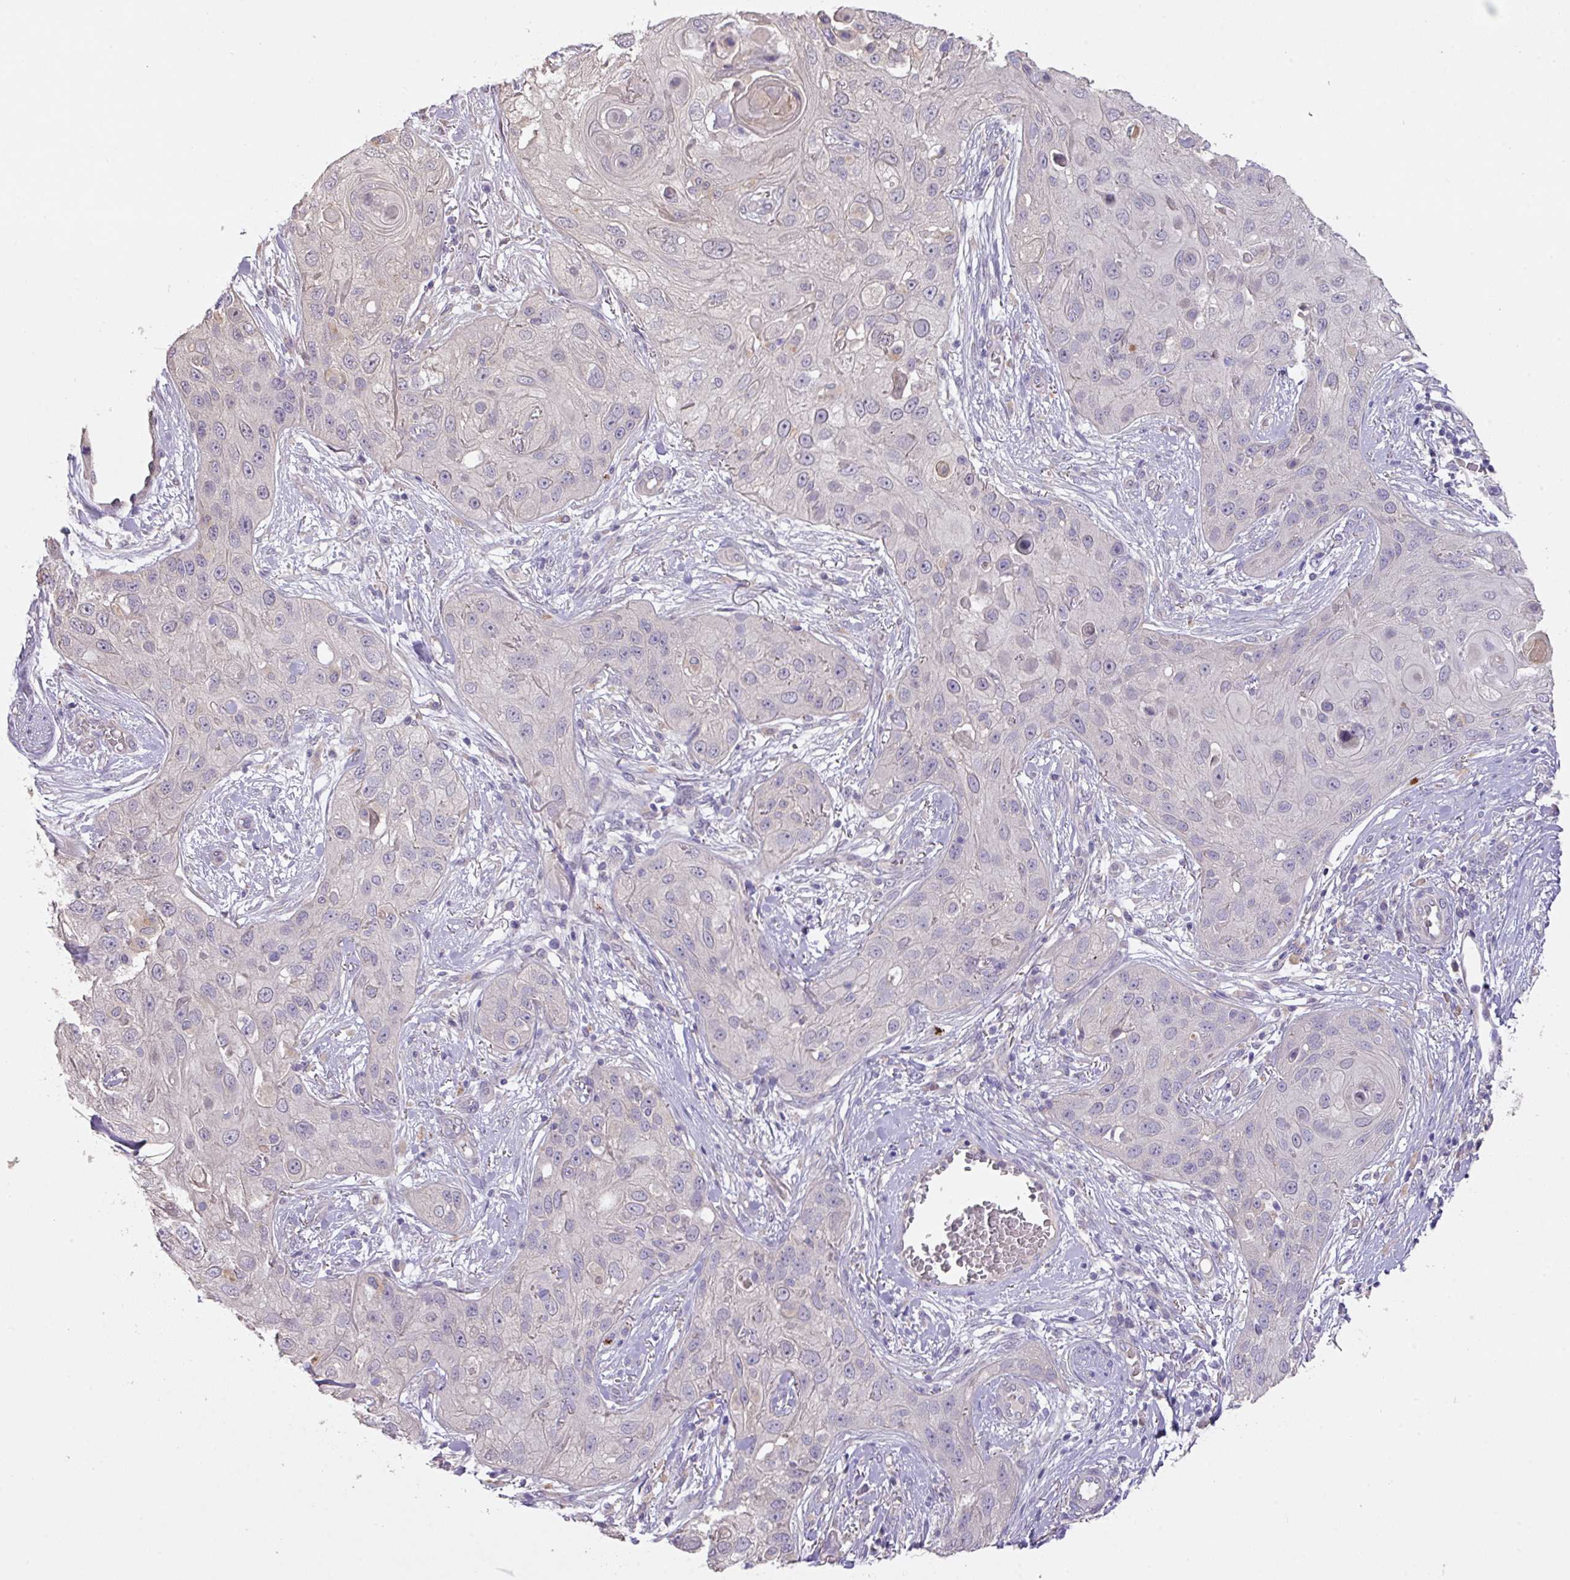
{"staining": {"intensity": "negative", "quantity": "none", "location": "none"}, "tissue": "skin cancer", "cell_type": "Tumor cells", "image_type": "cancer", "snomed": [{"axis": "morphology", "description": "Squamous cell carcinoma, NOS"}, {"axis": "topography", "description": "Skin"}, {"axis": "topography", "description": "Vulva"}], "caption": "This is an immunohistochemistry micrograph of skin cancer. There is no positivity in tumor cells.", "gene": "PRADC1", "patient": {"sex": "female", "age": 86}}